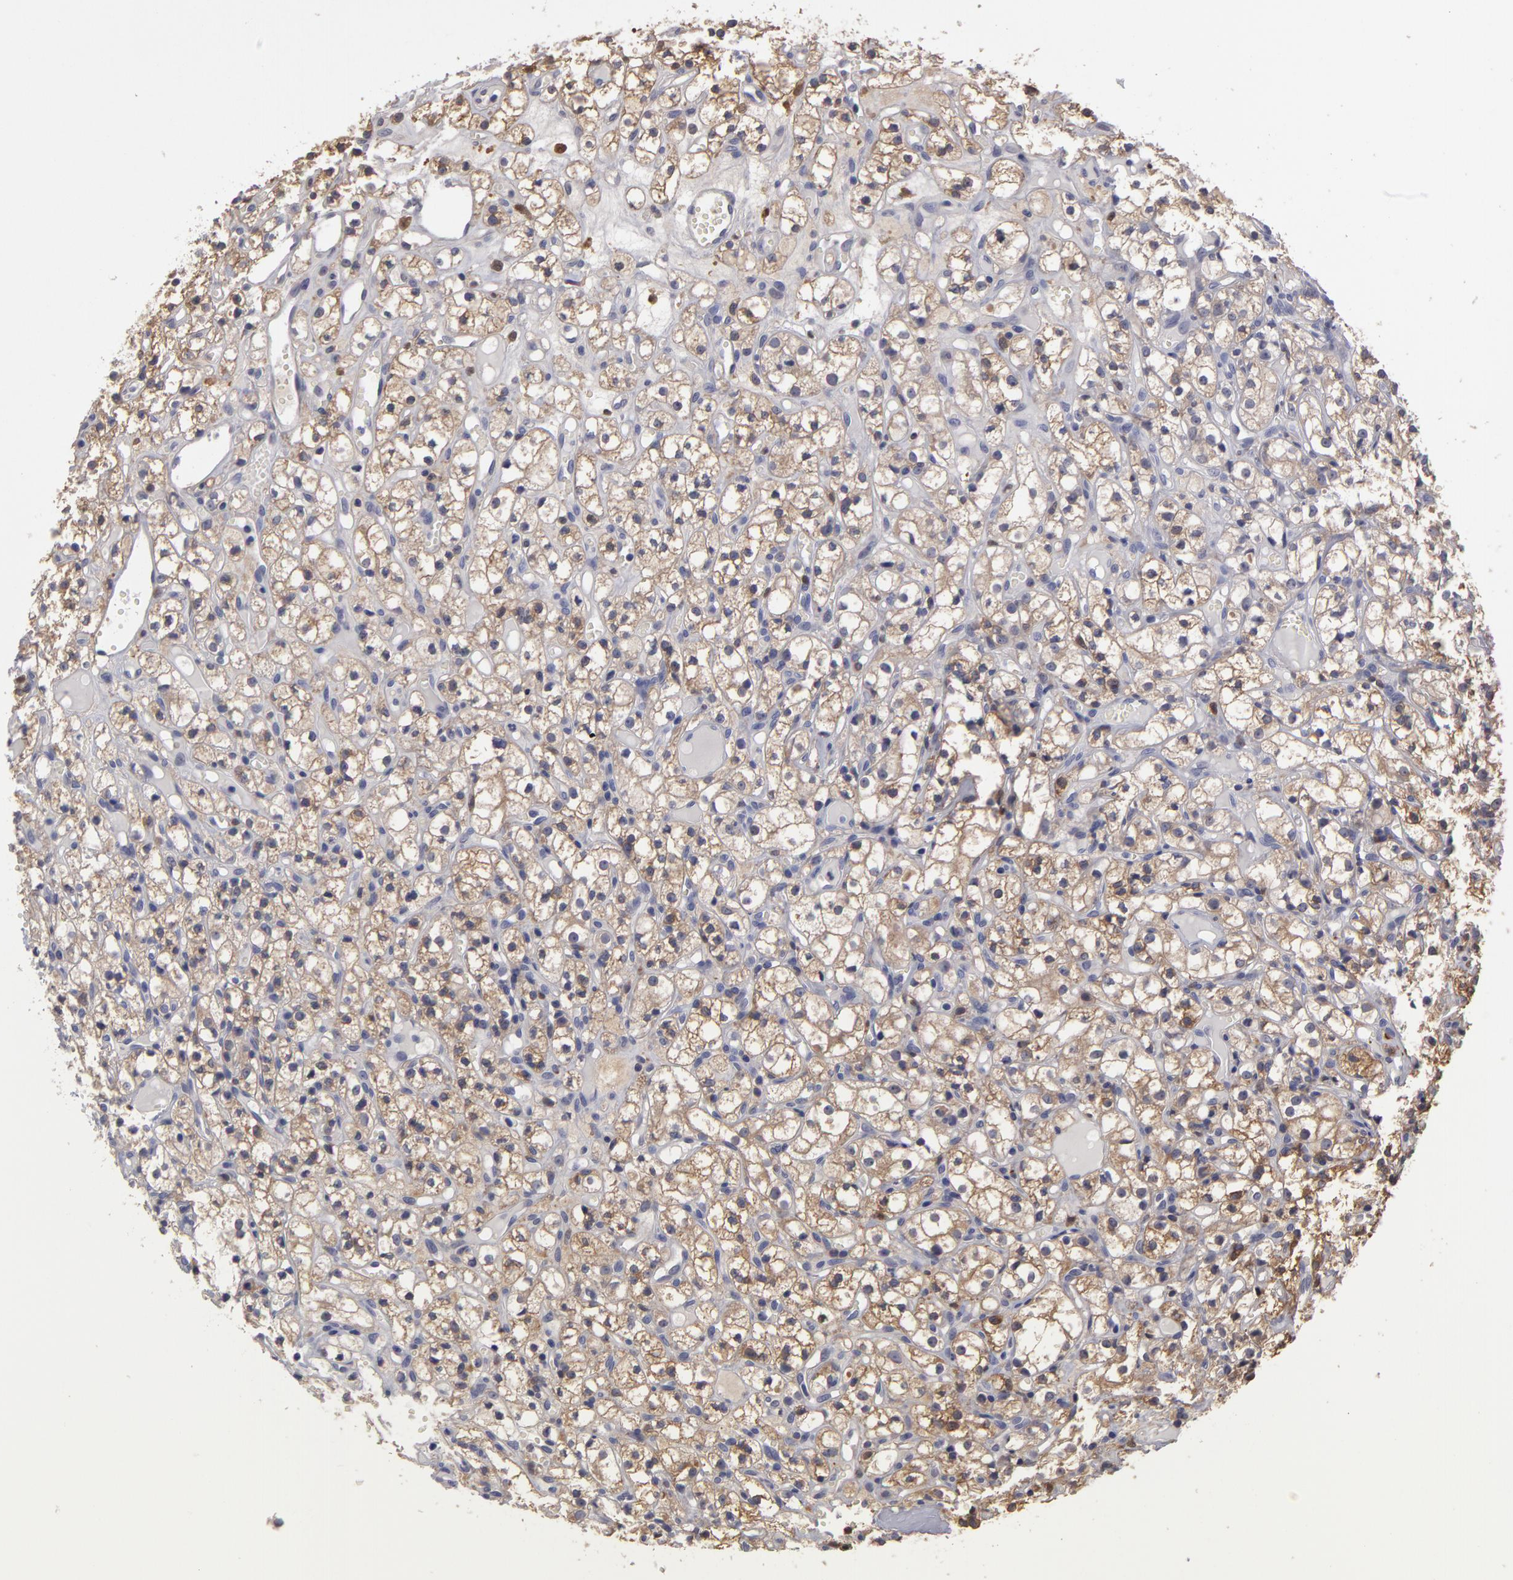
{"staining": {"intensity": "weak", "quantity": "<25%", "location": "cytoplasmic/membranous"}, "tissue": "renal cancer", "cell_type": "Tumor cells", "image_type": "cancer", "snomed": [{"axis": "morphology", "description": "Adenocarcinoma, NOS"}, {"axis": "topography", "description": "Kidney"}], "caption": "This micrograph is of renal cancer (adenocarcinoma) stained with immunohistochemistry to label a protein in brown with the nuclei are counter-stained blue. There is no positivity in tumor cells.", "gene": "GNPDA1", "patient": {"sex": "male", "age": 61}}